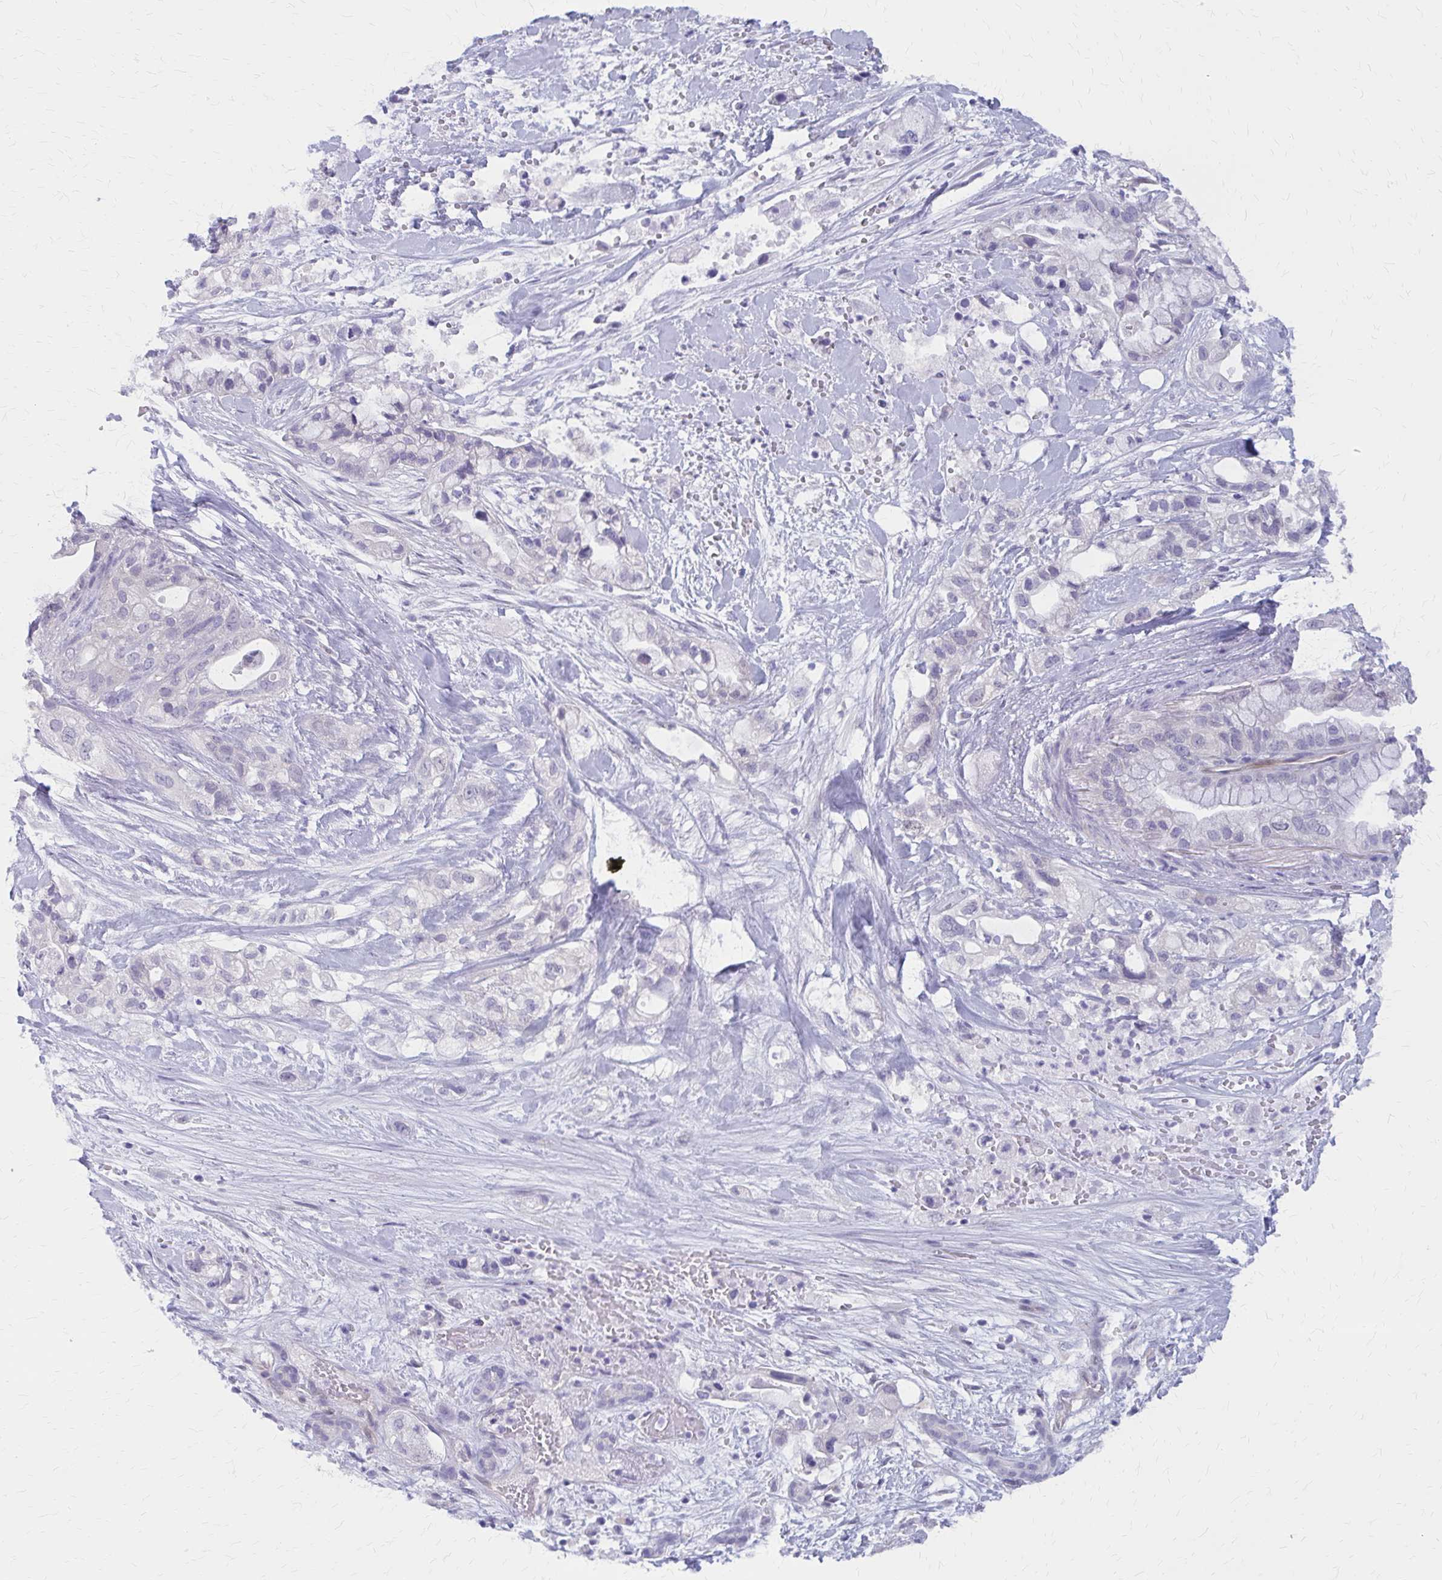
{"staining": {"intensity": "negative", "quantity": "none", "location": "none"}, "tissue": "pancreatic cancer", "cell_type": "Tumor cells", "image_type": "cancer", "snomed": [{"axis": "morphology", "description": "Adenocarcinoma, NOS"}, {"axis": "topography", "description": "Pancreas"}], "caption": "The photomicrograph demonstrates no significant staining in tumor cells of pancreatic cancer.", "gene": "CLIC2", "patient": {"sex": "male", "age": 44}}